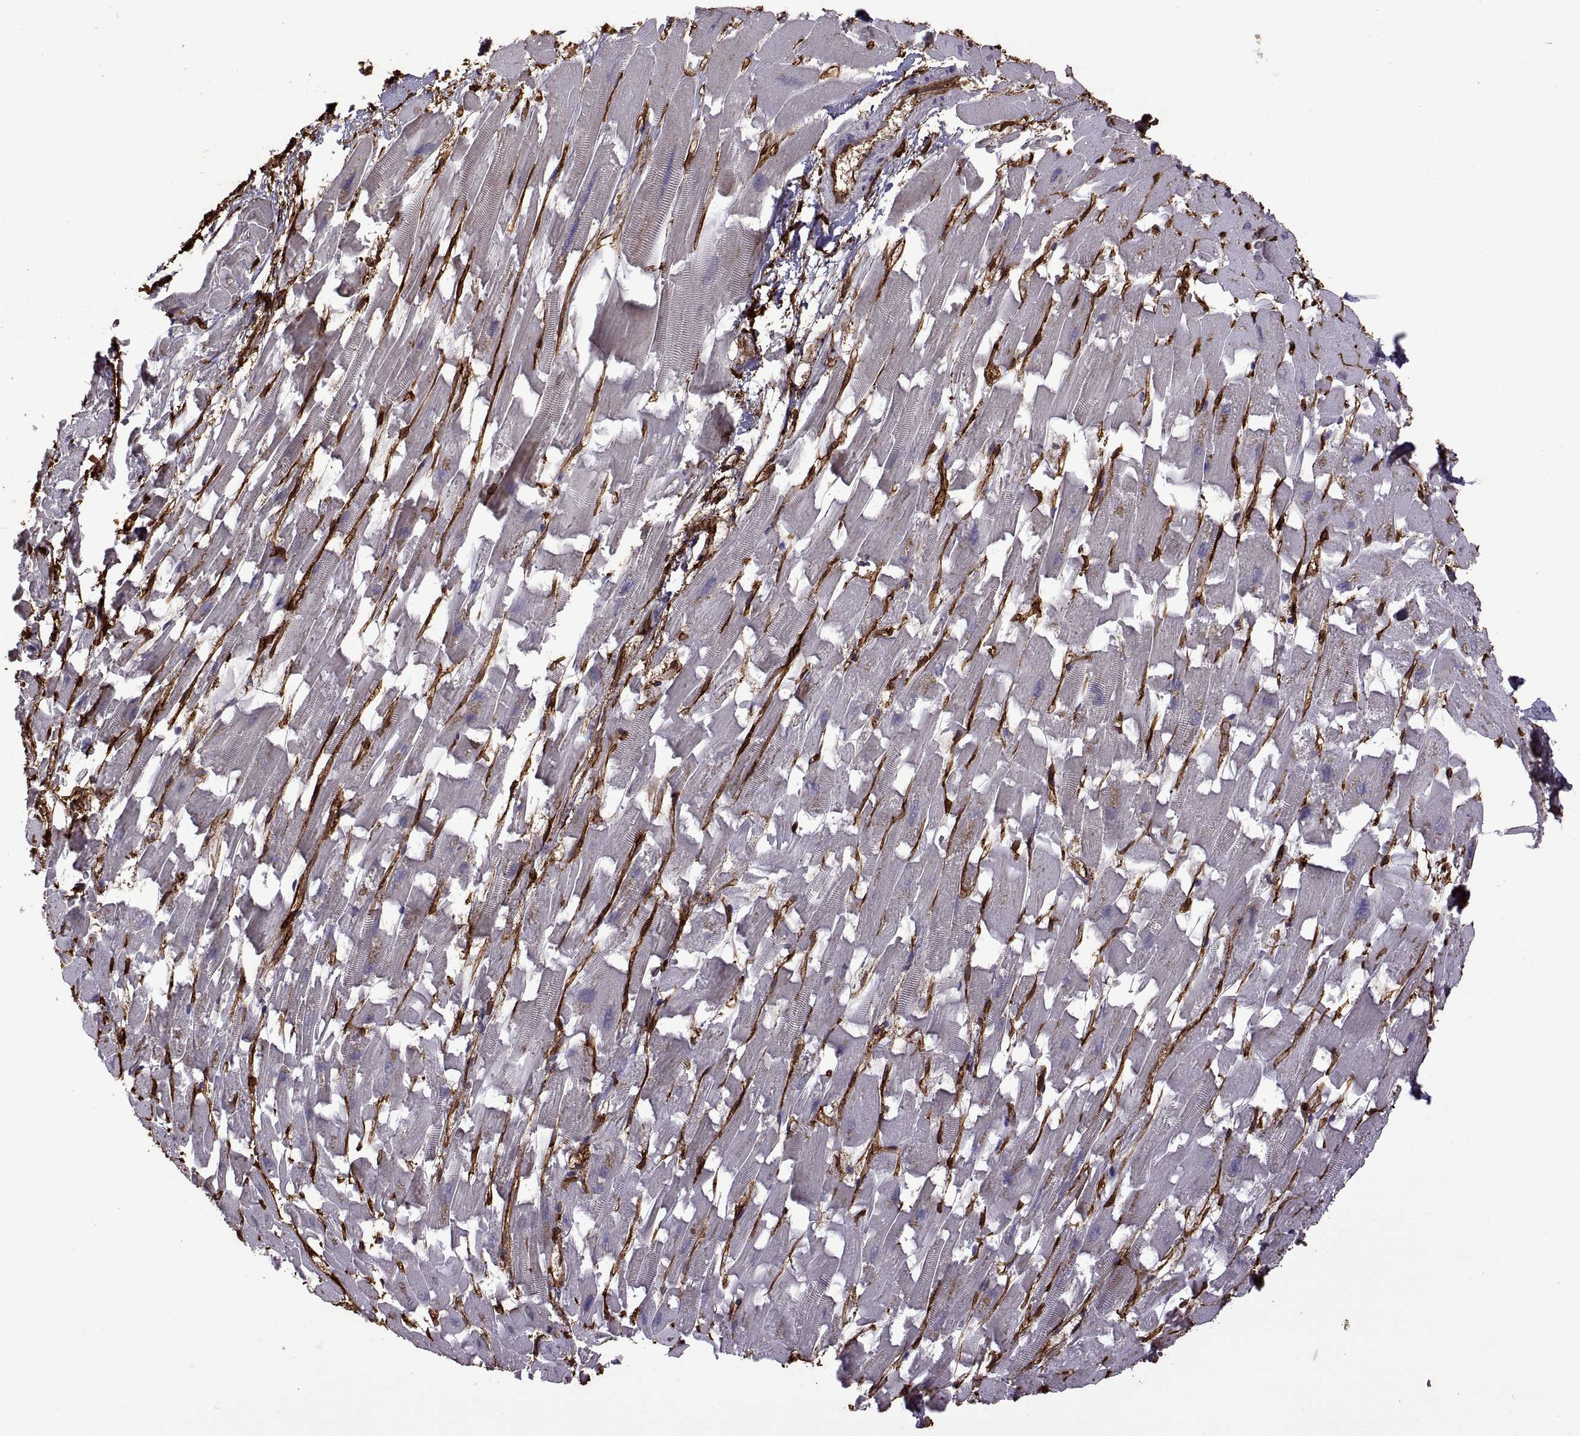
{"staining": {"intensity": "negative", "quantity": "none", "location": "none"}, "tissue": "heart muscle", "cell_type": "Cardiomyocytes", "image_type": "normal", "snomed": [{"axis": "morphology", "description": "Normal tissue, NOS"}, {"axis": "topography", "description": "Heart"}], "caption": "The histopathology image shows no significant positivity in cardiomyocytes of heart muscle.", "gene": "S100A10", "patient": {"sex": "female", "age": 64}}